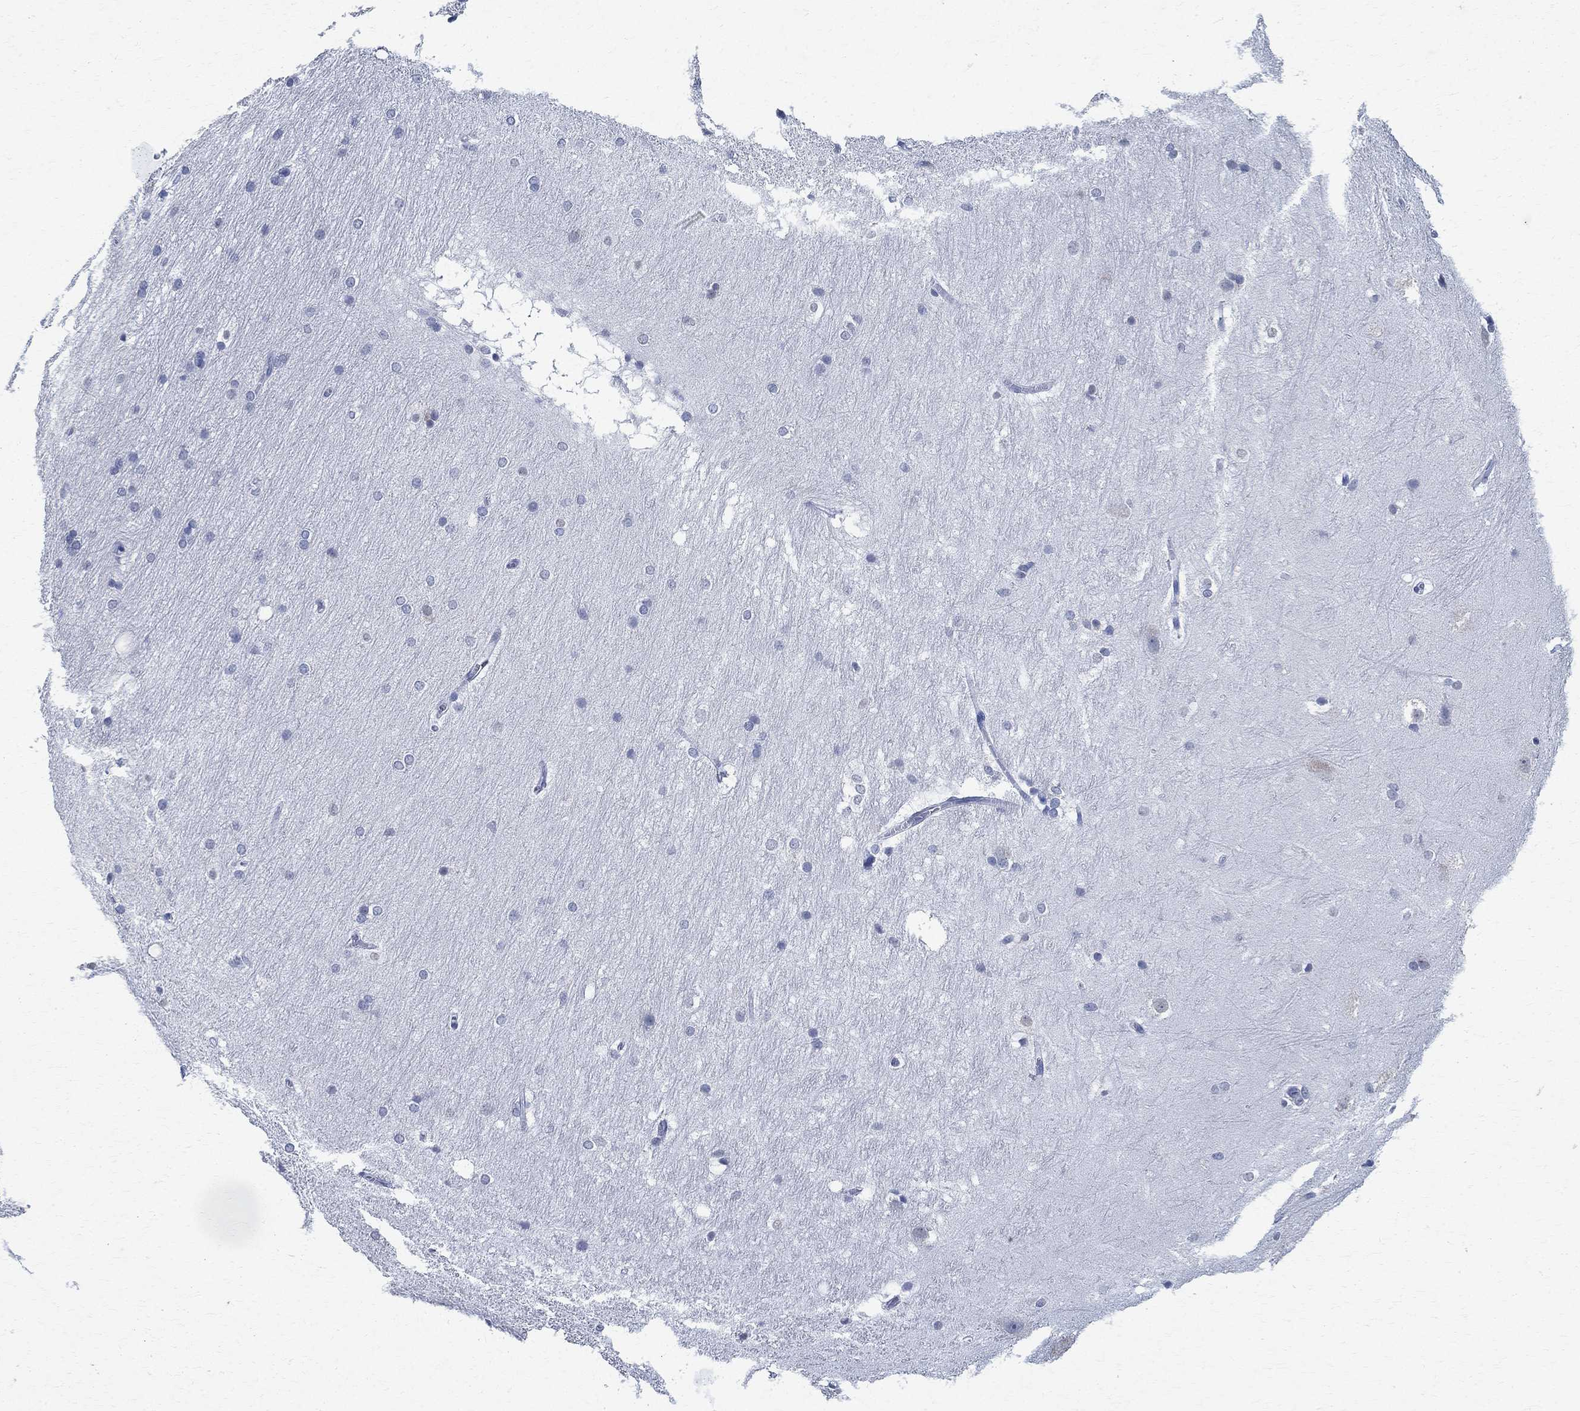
{"staining": {"intensity": "negative", "quantity": "none", "location": "none"}, "tissue": "hippocampus", "cell_type": "Glial cells", "image_type": "normal", "snomed": [{"axis": "morphology", "description": "Normal tissue, NOS"}, {"axis": "topography", "description": "Cerebral cortex"}, {"axis": "topography", "description": "Hippocampus"}], "caption": "IHC image of normal hippocampus: hippocampus stained with DAB (3,3'-diaminobenzidine) displays no significant protein staining in glial cells.", "gene": "TMEM221", "patient": {"sex": "female", "age": 19}}